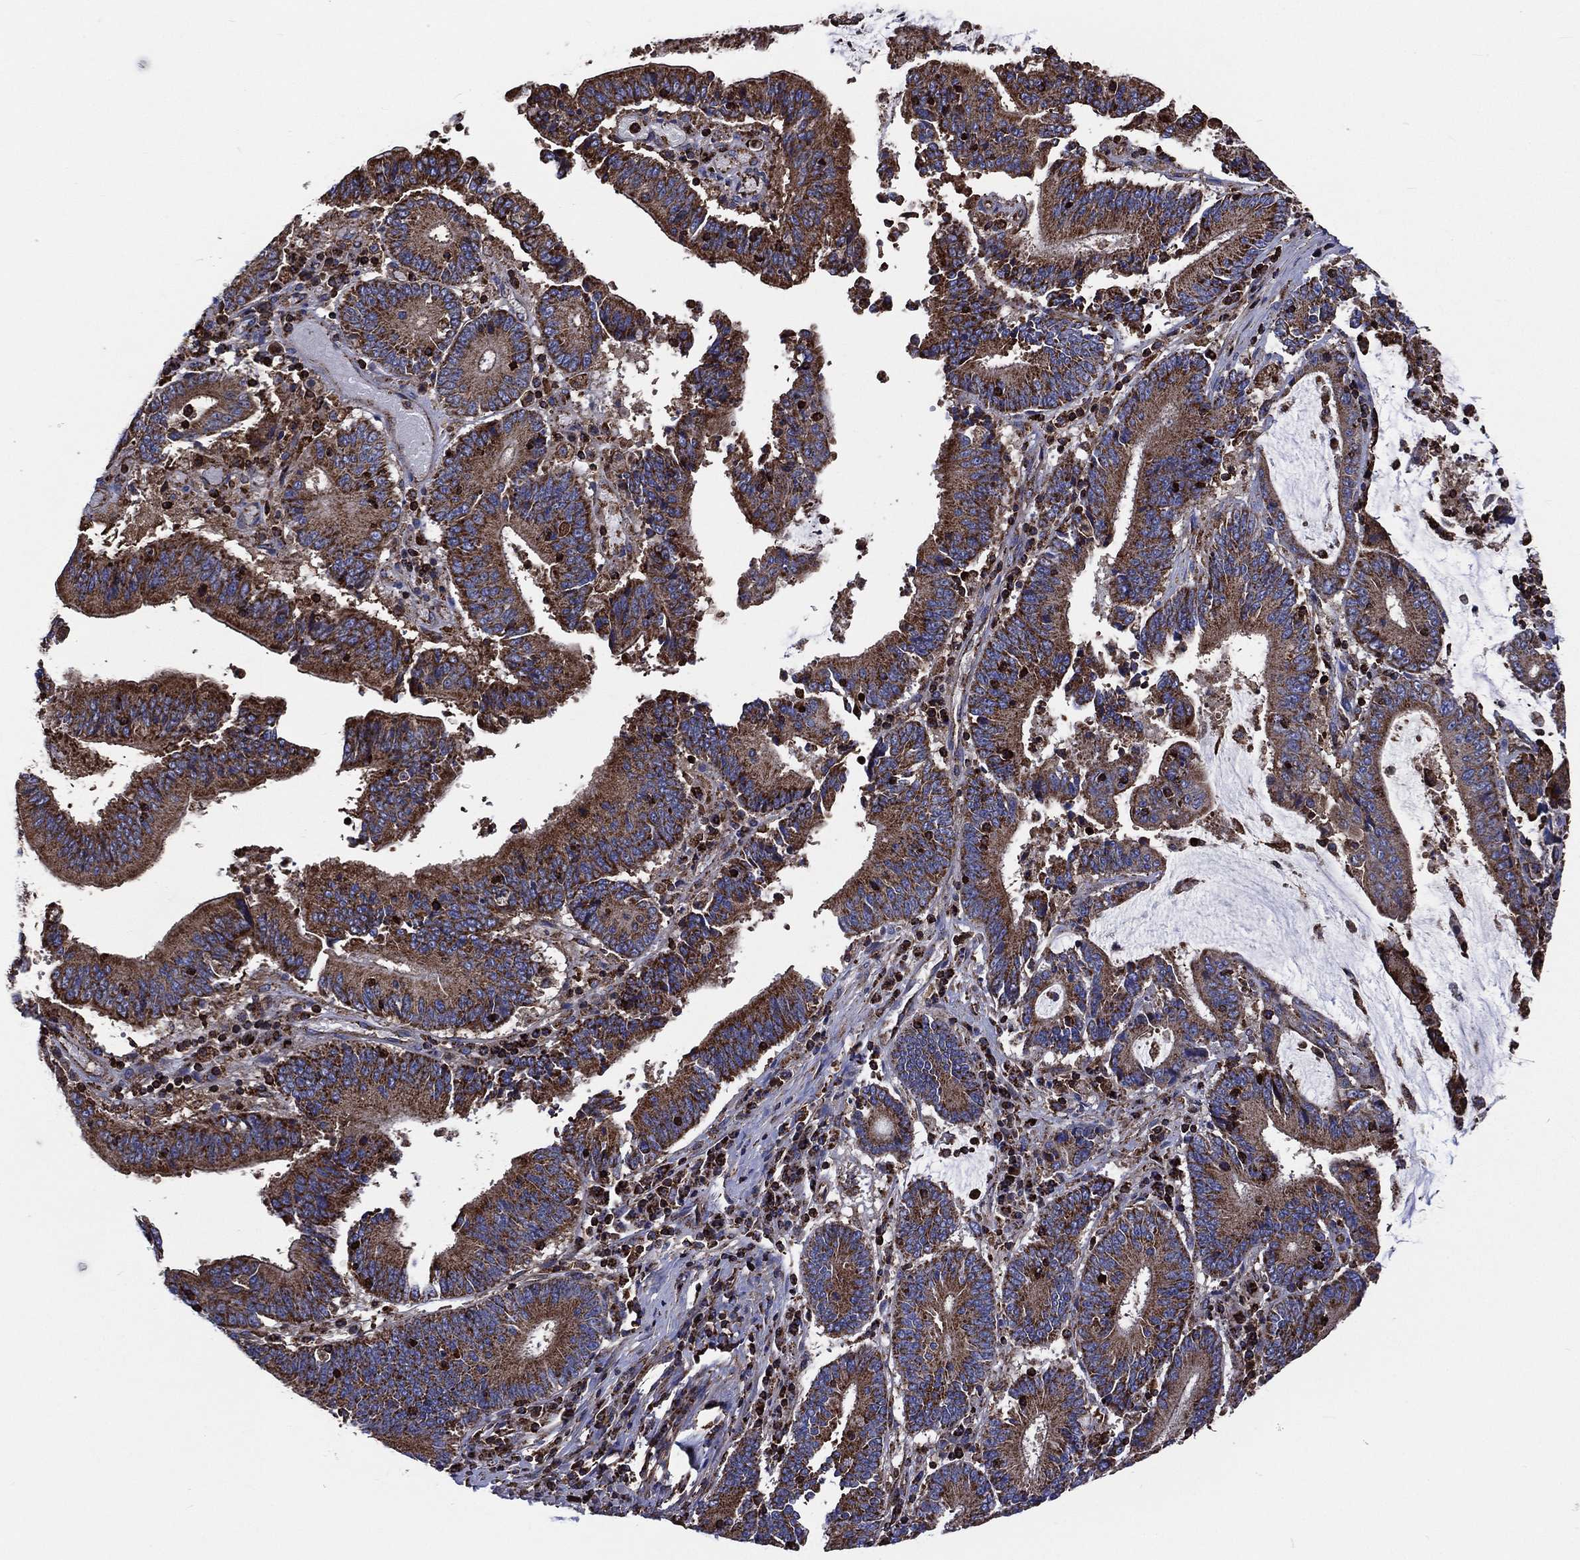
{"staining": {"intensity": "strong", "quantity": ">75%", "location": "cytoplasmic/membranous"}, "tissue": "stomach cancer", "cell_type": "Tumor cells", "image_type": "cancer", "snomed": [{"axis": "morphology", "description": "Adenocarcinoma, NOS"}, {"axis": "topography", "description": "Stomach, upper"}], "caption": "Stomach cancer stained with immunohistochemistry (IHC) reveals strong cytoplasmic/membranous expression in about >75% of tumor cells.", "gene": "ANKRD37", "patient": {"sex": "male", "age": 68}}